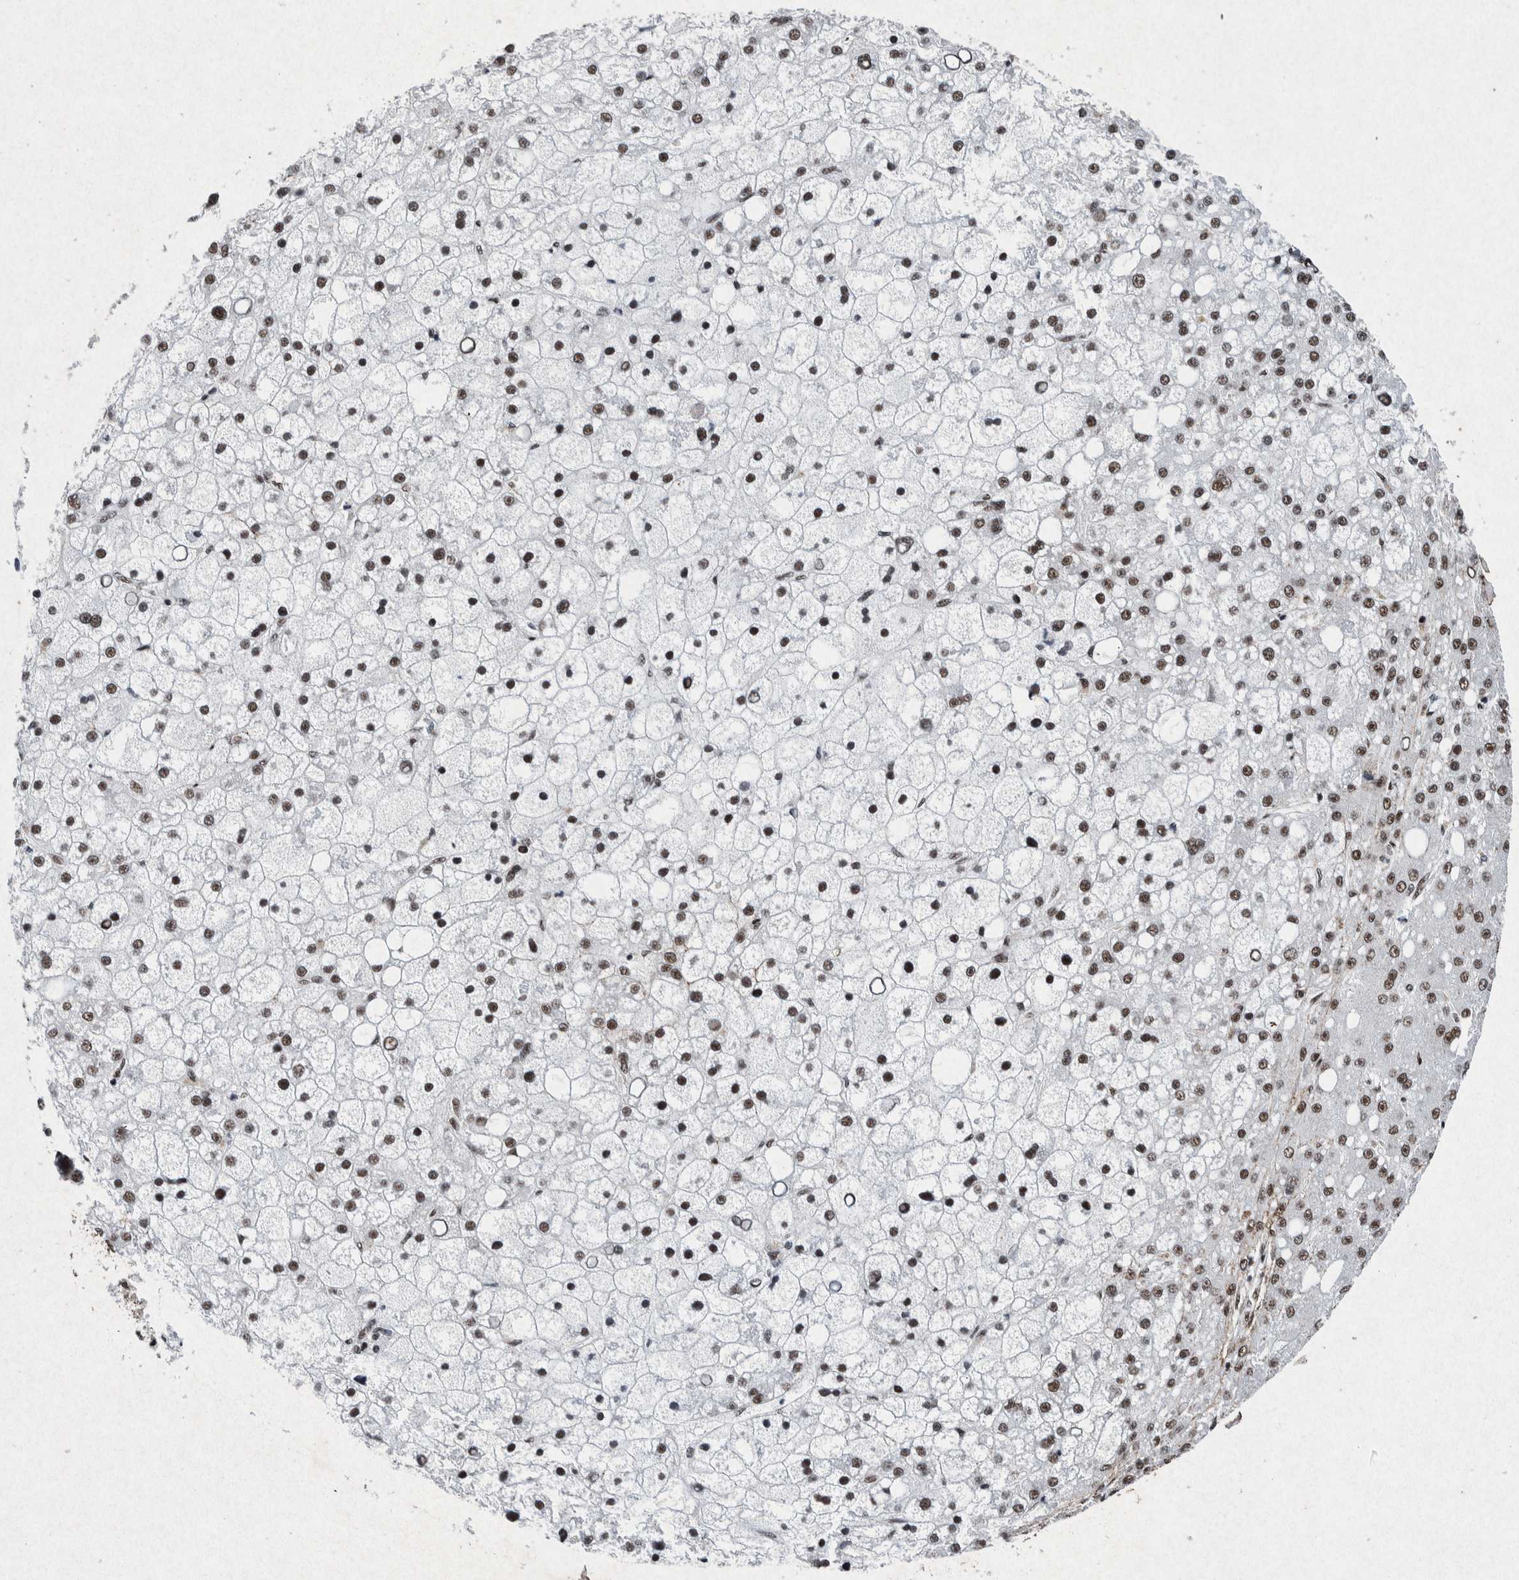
{"staining": {"intensity": "moderate", "quantity": ">75%", "location": "nuclear"}, "tissue": "liver cancer", "cell_type": "Tumor cells", "image_type": "cancer", "snomed": [{"axis": "morphology", "description": "Carcinoma, Hepatocellular, NOS"}, {"axis": "topography", "description": "Liver"}], "caption": "The immunohistochemical stain shows moderate nuclear expression in tumor cells of liver cancer (hepatocellular carcinoma) tissue.", "gene": "TAF10", "patient": {"sex": "male", "age": 67}}